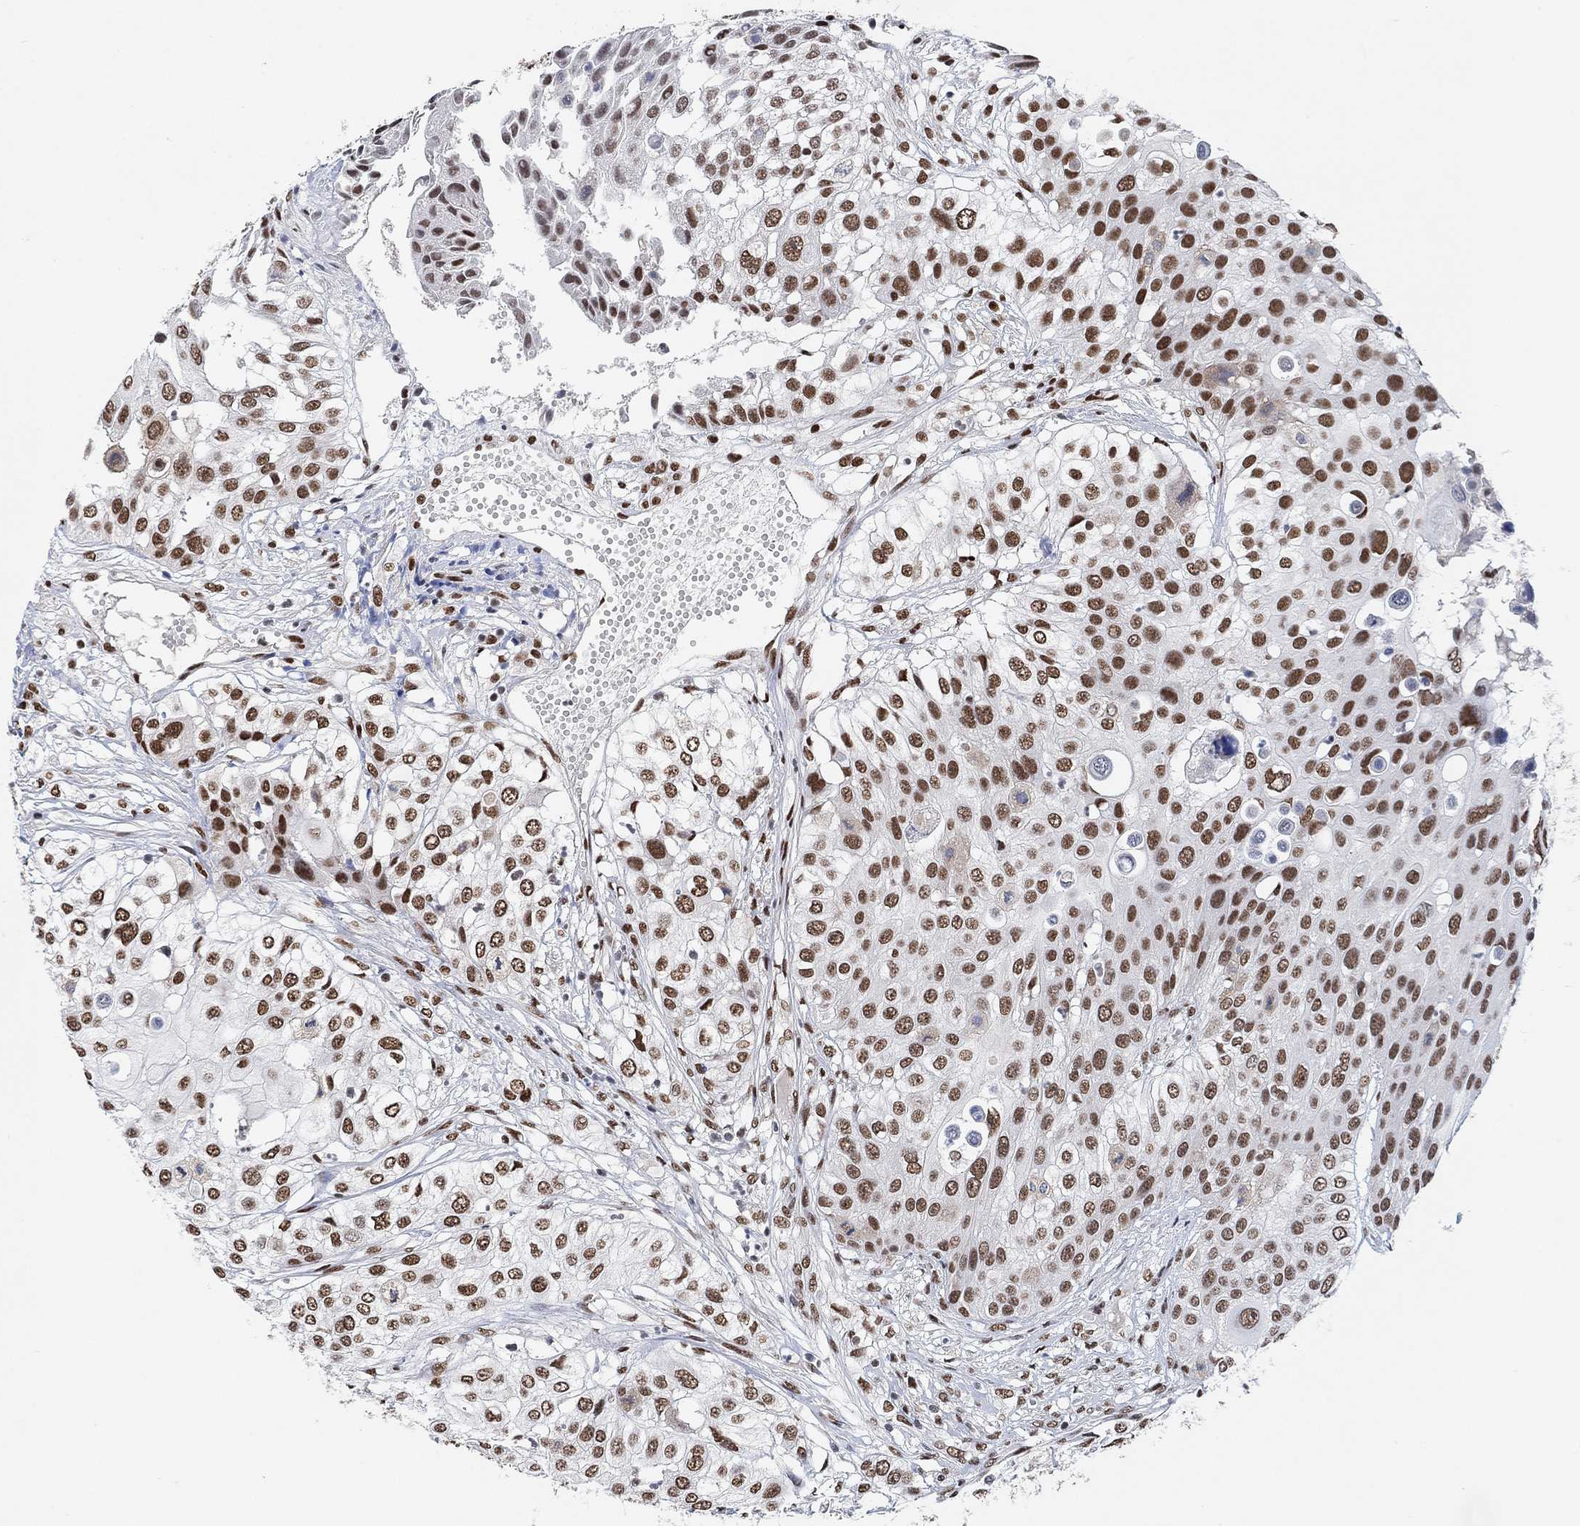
{"staining": {"intensity": "strong", "quantity": ">75%", "location": "nuclear"}, "tissue": "urothelial cancer", "cell_type": "Tumor cells", "image_type": "cancer", "snomed": [{"axis": "morphology", "description": "Urothelial carcinoma, High grade"}, {"axis": "topography", "description": "Urinary bladder"}], "caption": "Urothelial cancer was stained to show a protein in brown. There is high levels of strong nuclear expression in about >75% of tumor cells.", "gene": "USP39", "patient": {"sex": "female", "age": 79}}